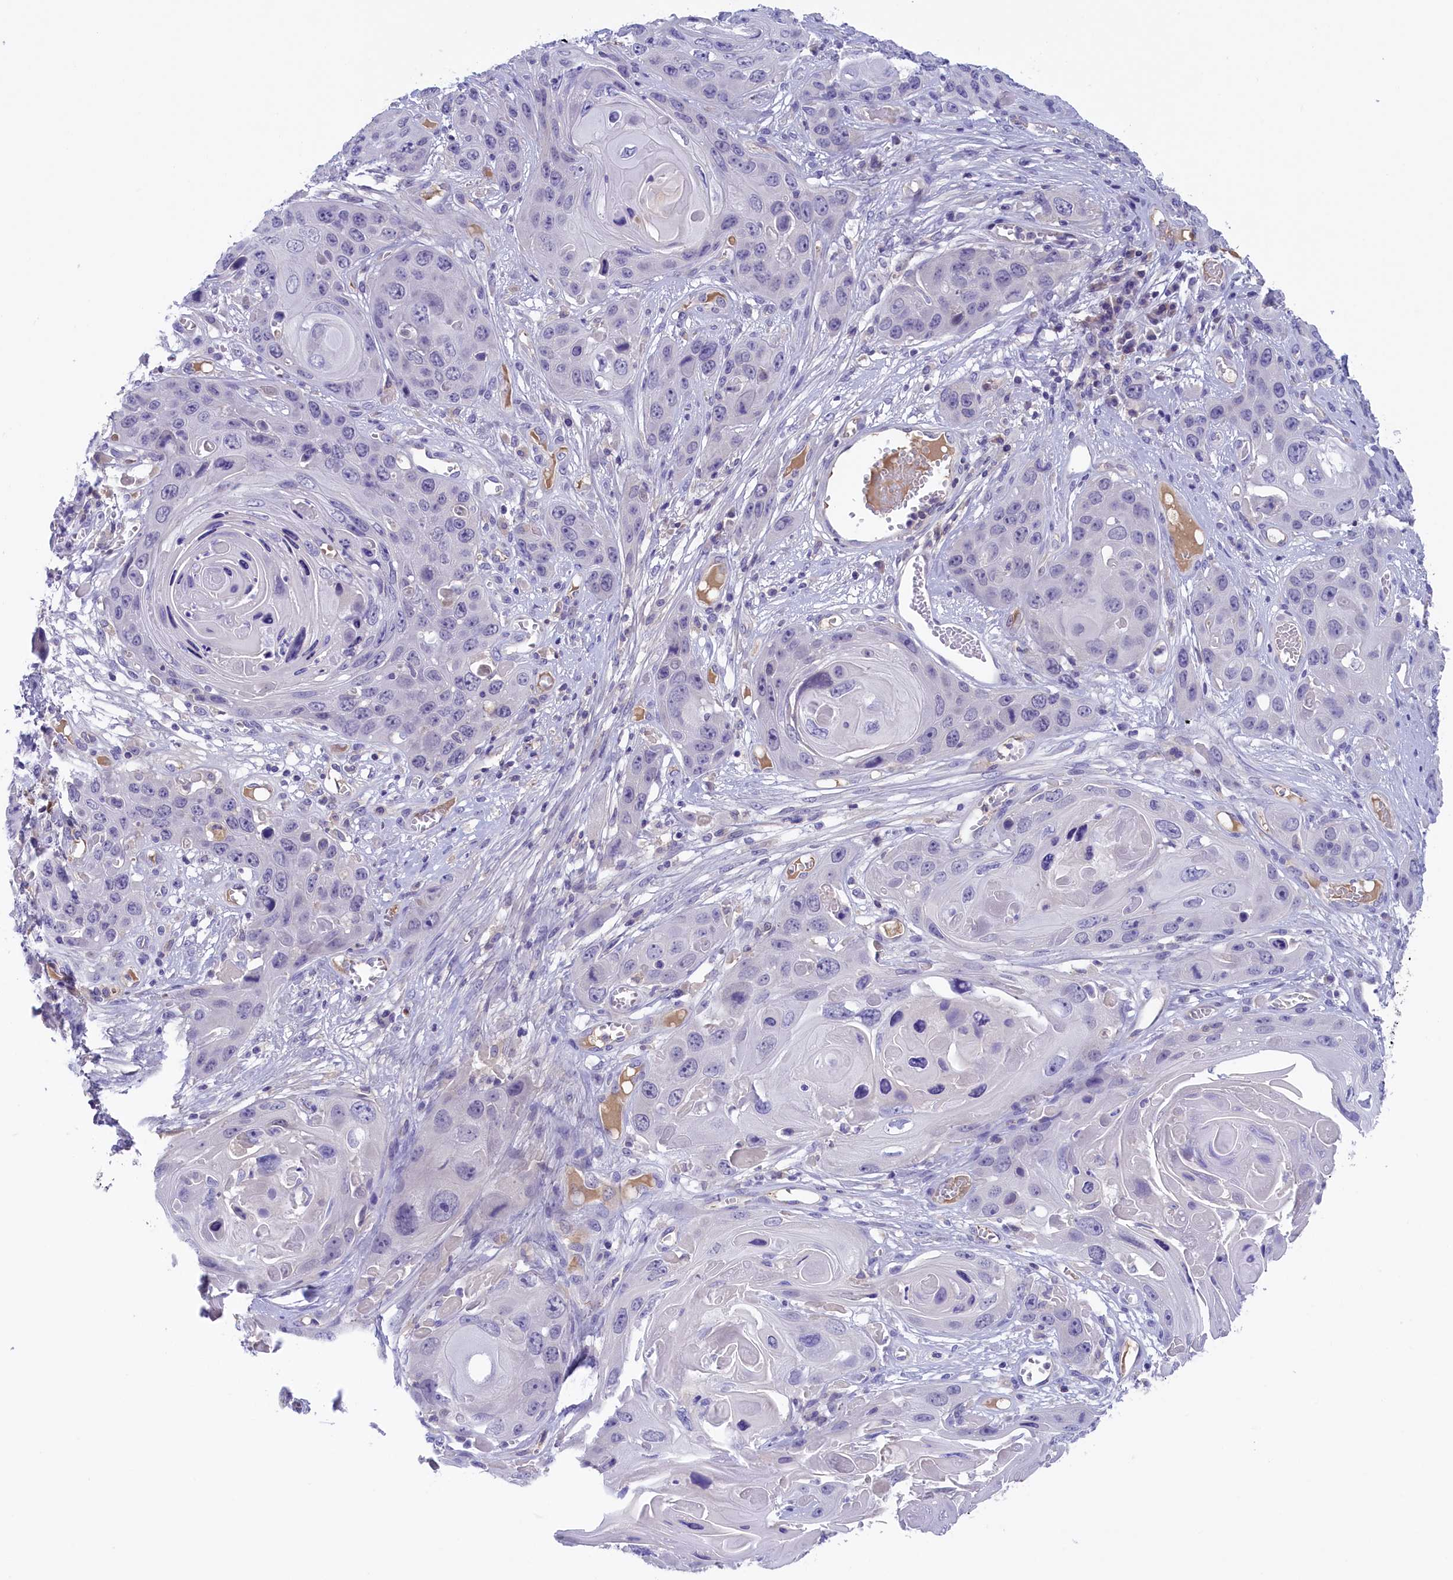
{"staining": {"intensity": "negative", "quantity": "none", "location": "none"}, "tissue": "skin cancer", "cell_type": "Tumor cells", "image_type": "cancer", "snomed": [{"axis": "morphology", "description": "Squamous cell carcinoma, NOS"}, {"axis": "topography", "description": "Skin"}], "caption": "High magnification brightfield microscopy of skin squamous cell carcinoma stained with DAB (3,3'-diaminobenzidine) (brown) and counterstained with hematoxylin (blue): tumor cells show no significant positivity.", "gene": "STYX", "patient": {"sex": "male", "age": 55}}